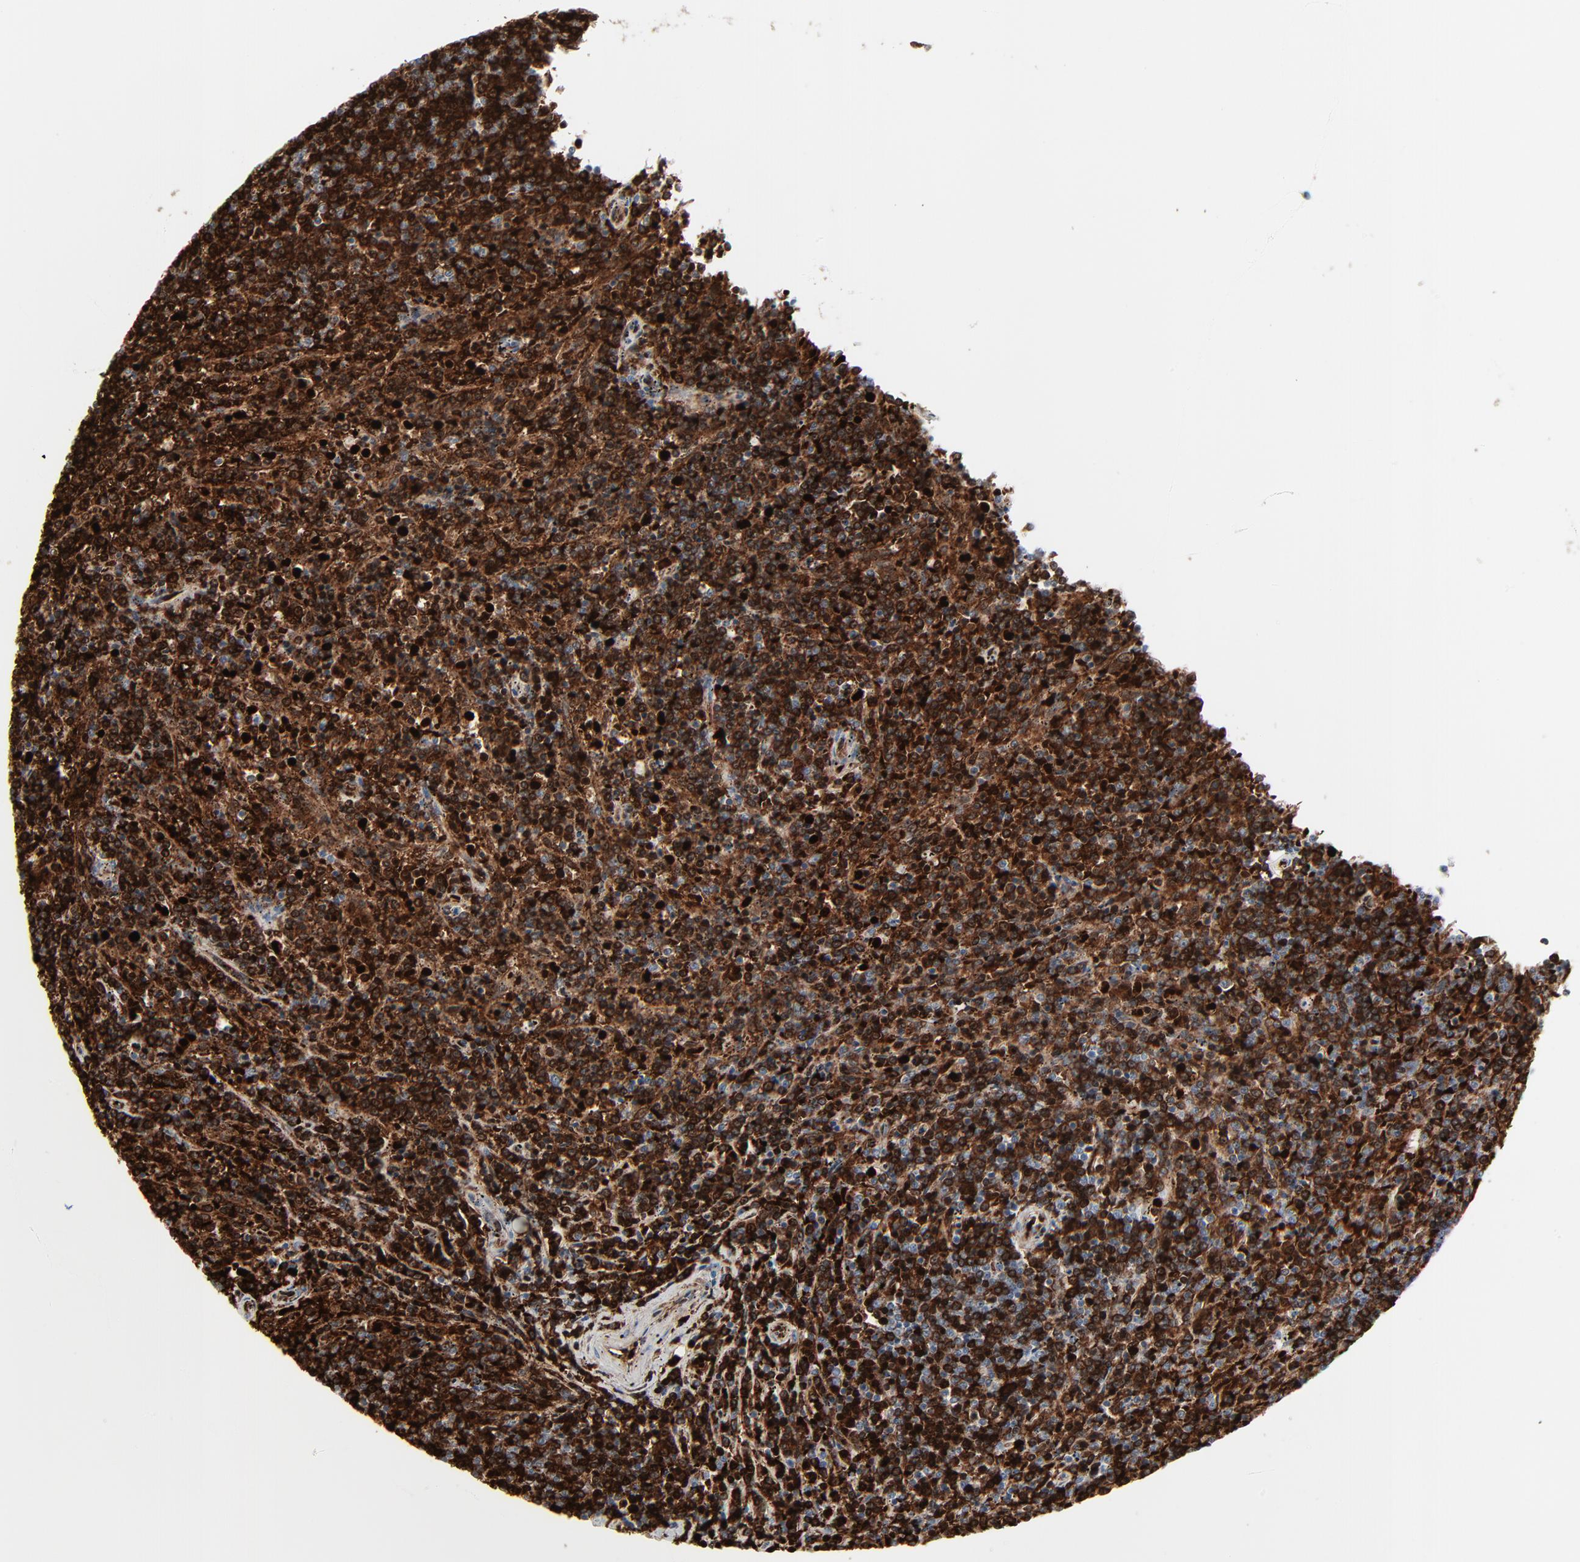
{"staining": {"intensity": "strong", "quantity": ">75%", "location": "cytoplasmic/membranous,nuclear"}, "tissue": "lymphoma", "cell_type": "Tumor cells", "image_type": "cancer", "snomed": [{"axis": "morphology", "description": "Malignant lymphoma, non-Hodgkin's type, Low grade"}, {"axis": "topography", "description": "Spleen"}], "caption": "The photomicrograph exhibits staining of malignant lymphoma, non-Hodgkin's type (low-grade), revealing strong cytoplasmic/membranous and nuclear protein staining (brown color) within tumor cells.", "gene": "SAGE1", "patient": {"sex": "female", "age": 50}}